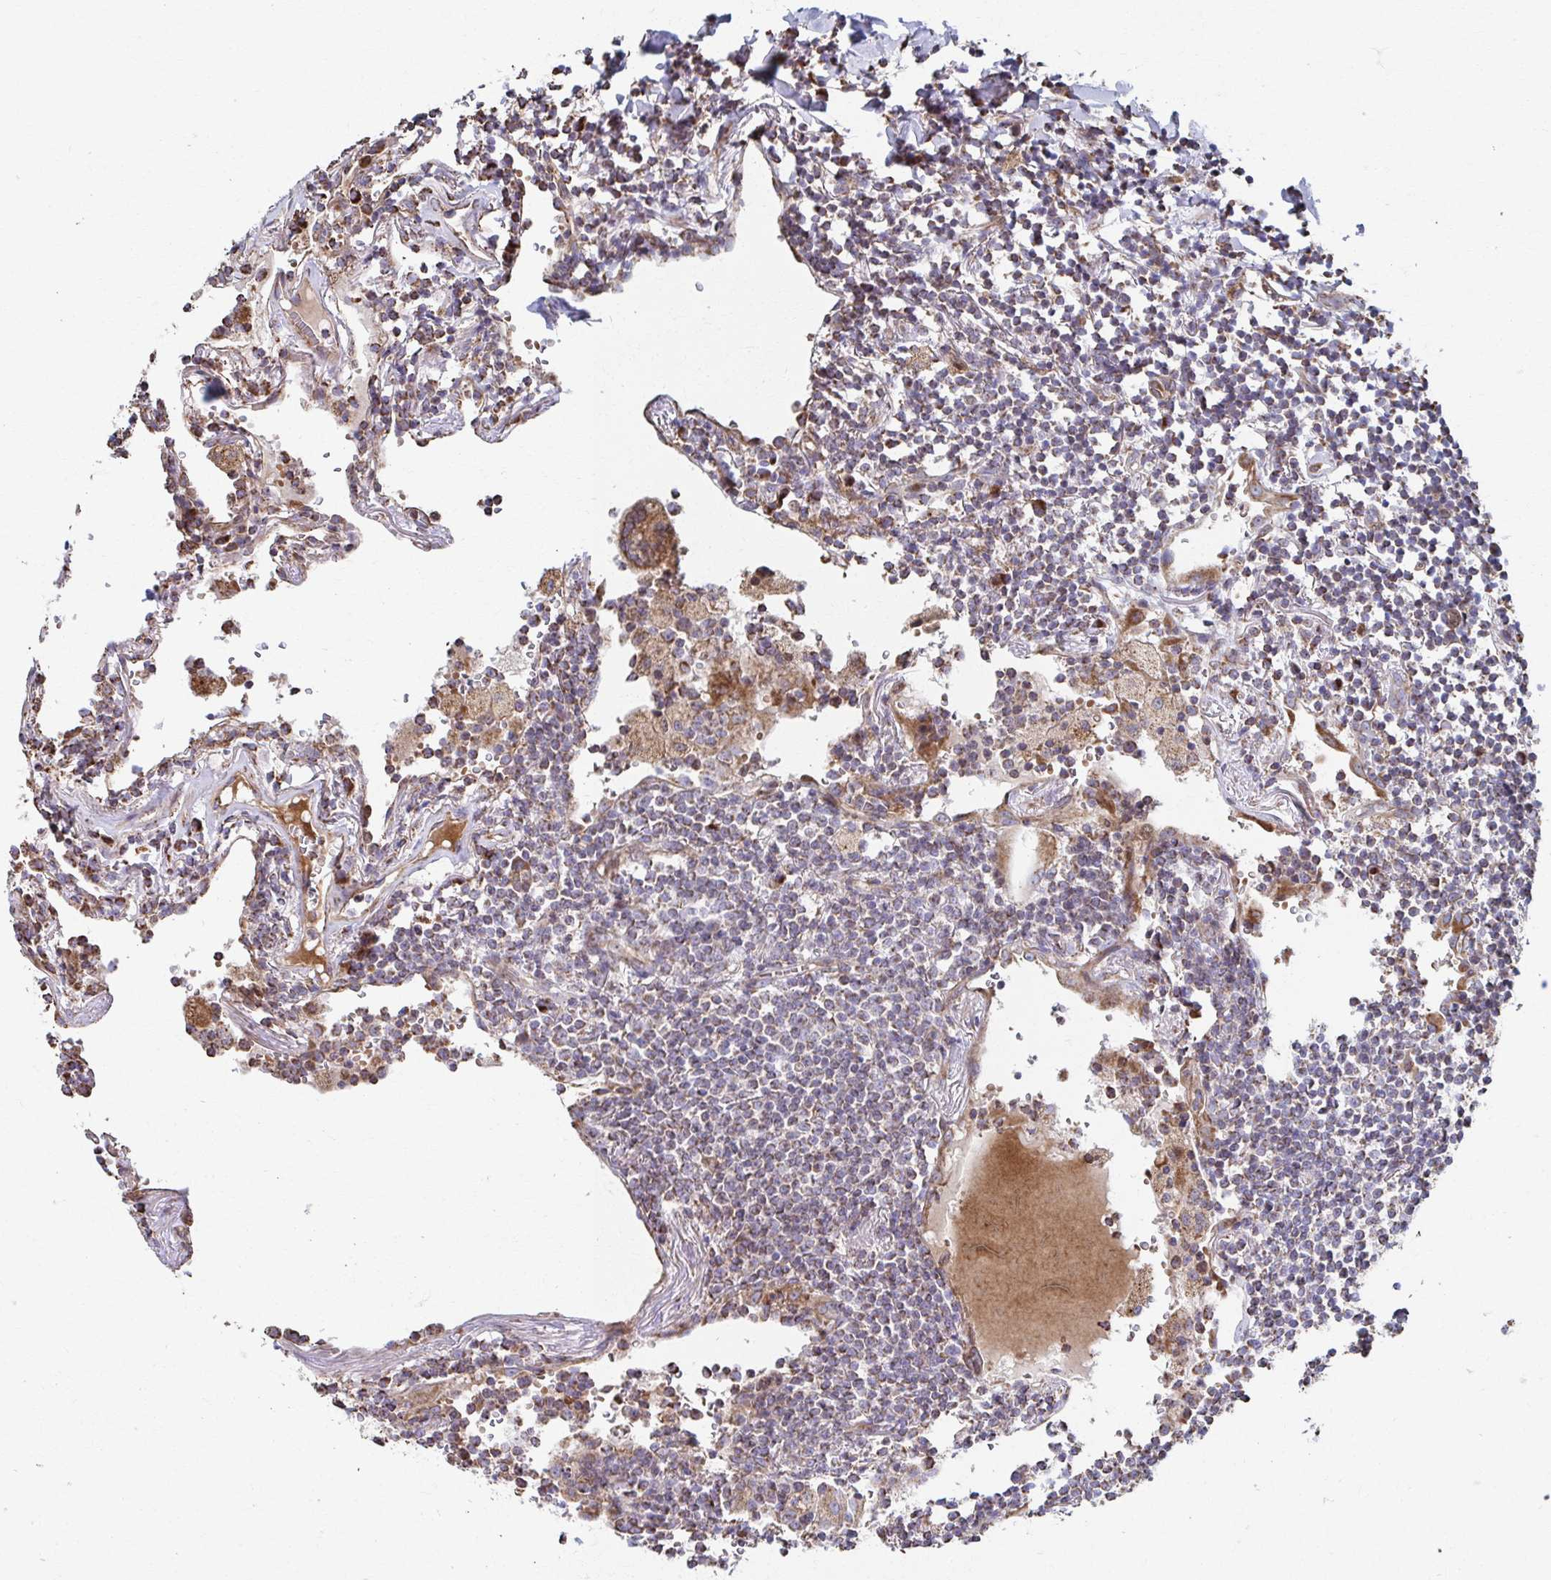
{"staining": {"intensity": "negative", "quantity": "none", "location": "none"}, "tissue": "lymphoma", "cell_type": "Tumor cells", "image_type": "cancer", "snomed": [{"axis": "morphology", "description": "Malignant lymphoma, non-Hodgkin's type, Low grade"}, {"axis": "topography", "description": "Lung"}], "caption": "The photomicrograph displays no staining of tumor cells in low-grade malignant lymphoma, non-Hodgkin's type.", "gene": "SAT1", "patient": {"sex": "female", "age": 71}}